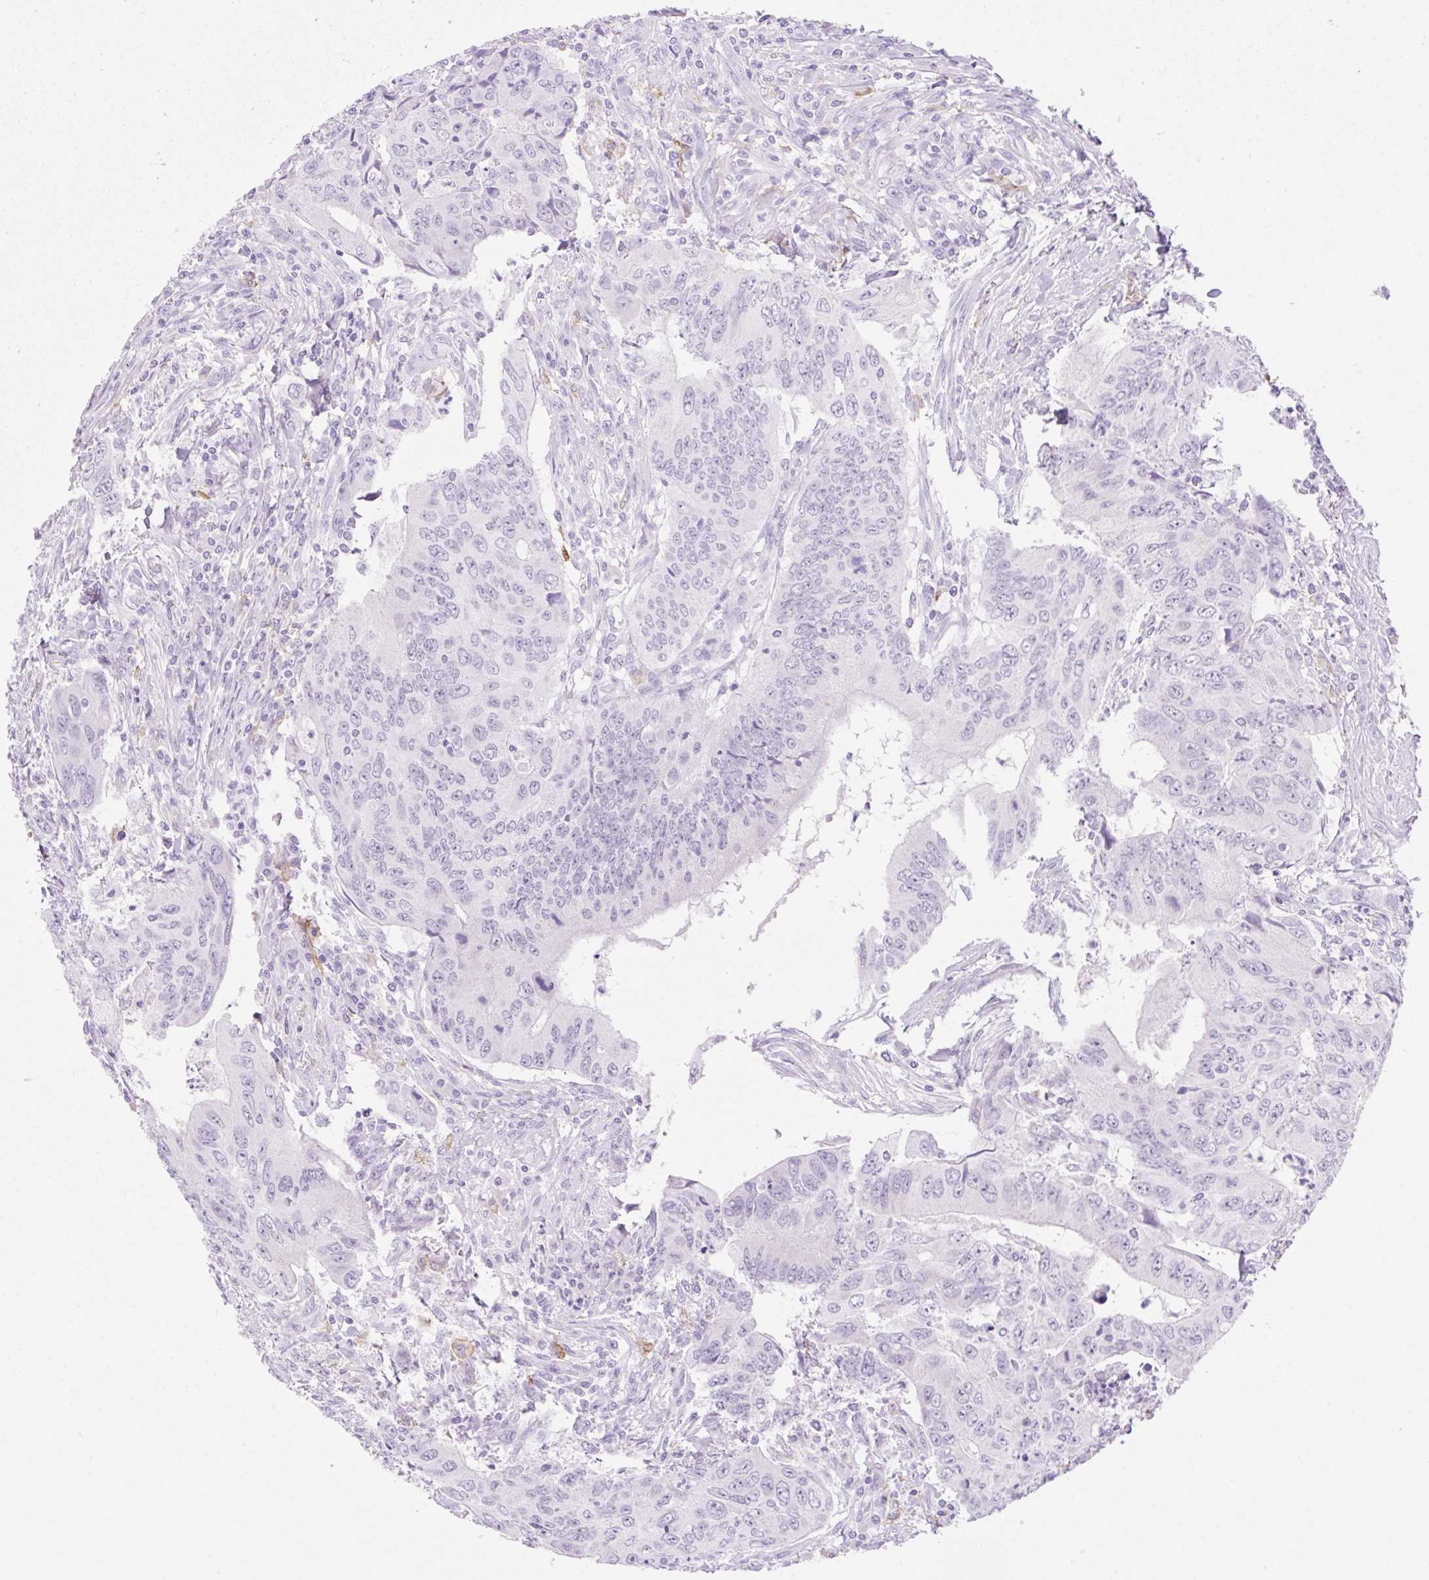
{"staining": {"intensity": "negative", "quantity": "none", "location": "none"}, "tissue": "colorectal cancer", "cell_type": "Tumor cells", "image_type": "cancer", "snomed": [{"axis": "morphology", "description": "Adenocarcinoma, NOS"}, {"axis": "topography", "description": "Colon"}], "caption": "Adenocarcinoma (colorectal) was stained to show a protein in brown. There is no significant staining in tumor cells. (DAB immunohistochemistry (IHC) with hematoxylin counter stain).", "gene": "SIGLEC1", "patient": {"sex": "male", "age": 53}}